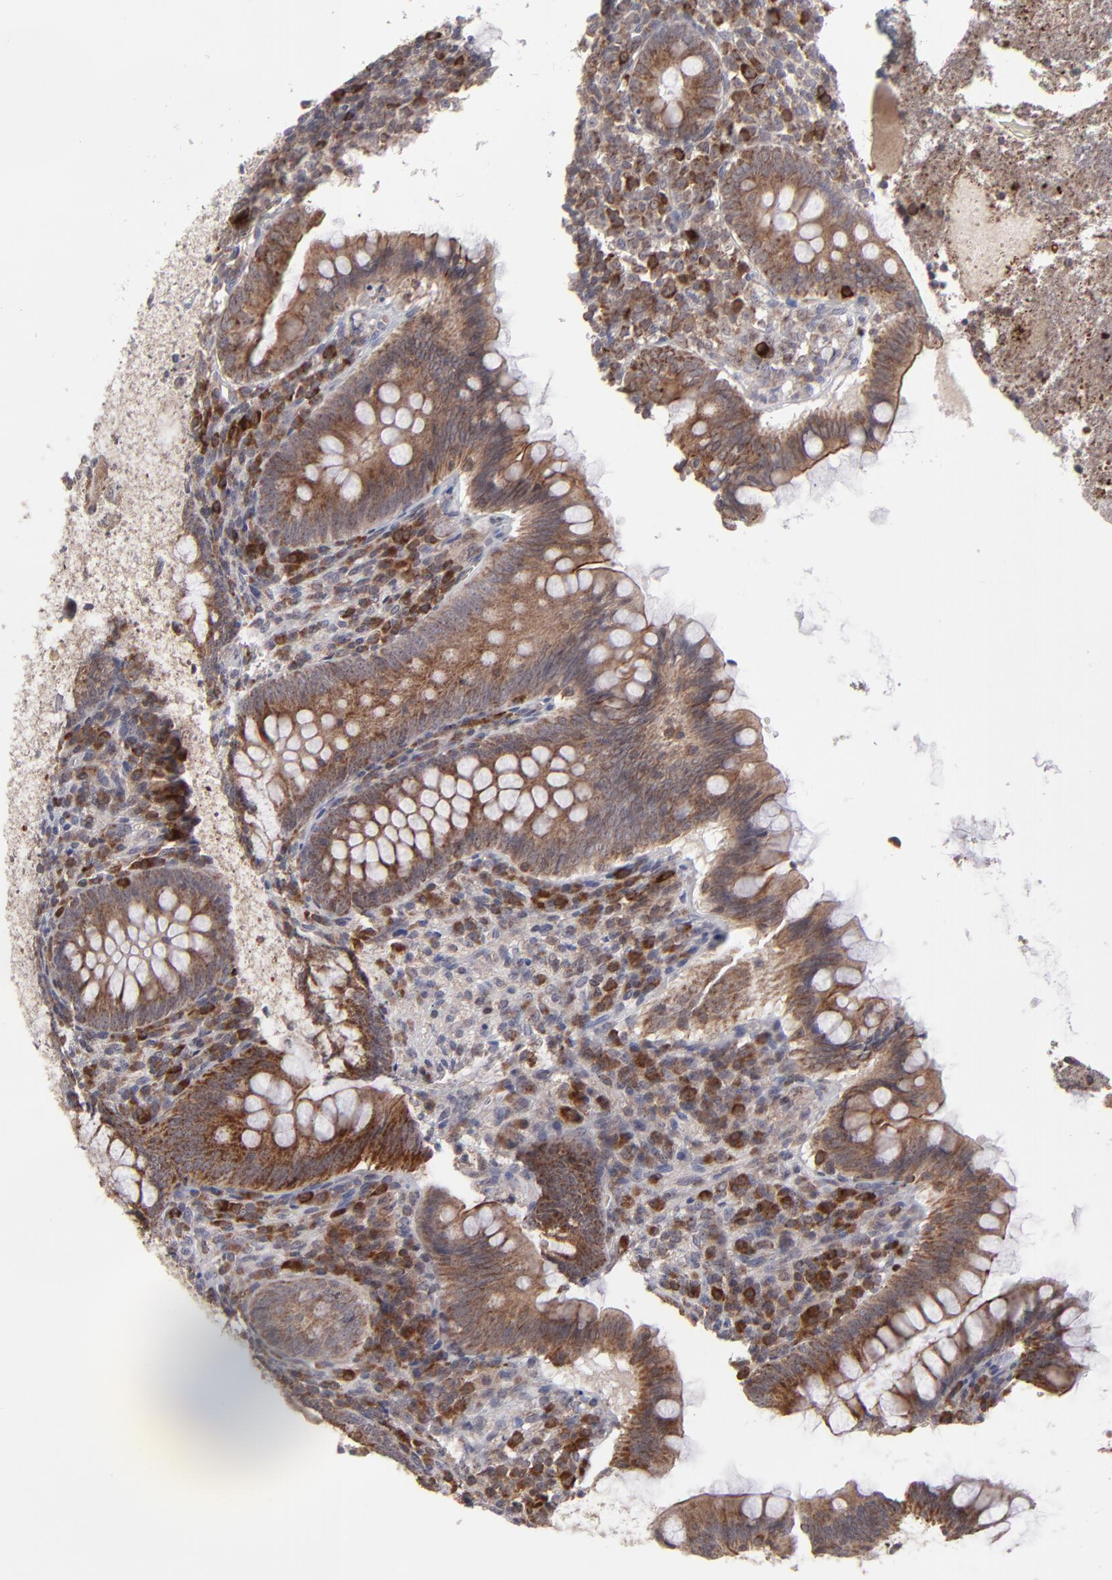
{"staining": {"intensity": "moderate", "quantity": ">75%", "location": "cytoplasmic/membranous"}, "tissue": "appendix", "cell_type": "Glandular cells", "image_type": "normal", "snomed": [{"axis": "morphology", "description": "Normal tissue, NOS"}, {"axis": "topography", "description": "Appendix"}], "caption": "Appendix stained for a protein displays moderate cytoplasmic/membranous positivity in glandular cells.", "gene": "GLCCI1", "patient": {"sex": "female", "age": 66}}